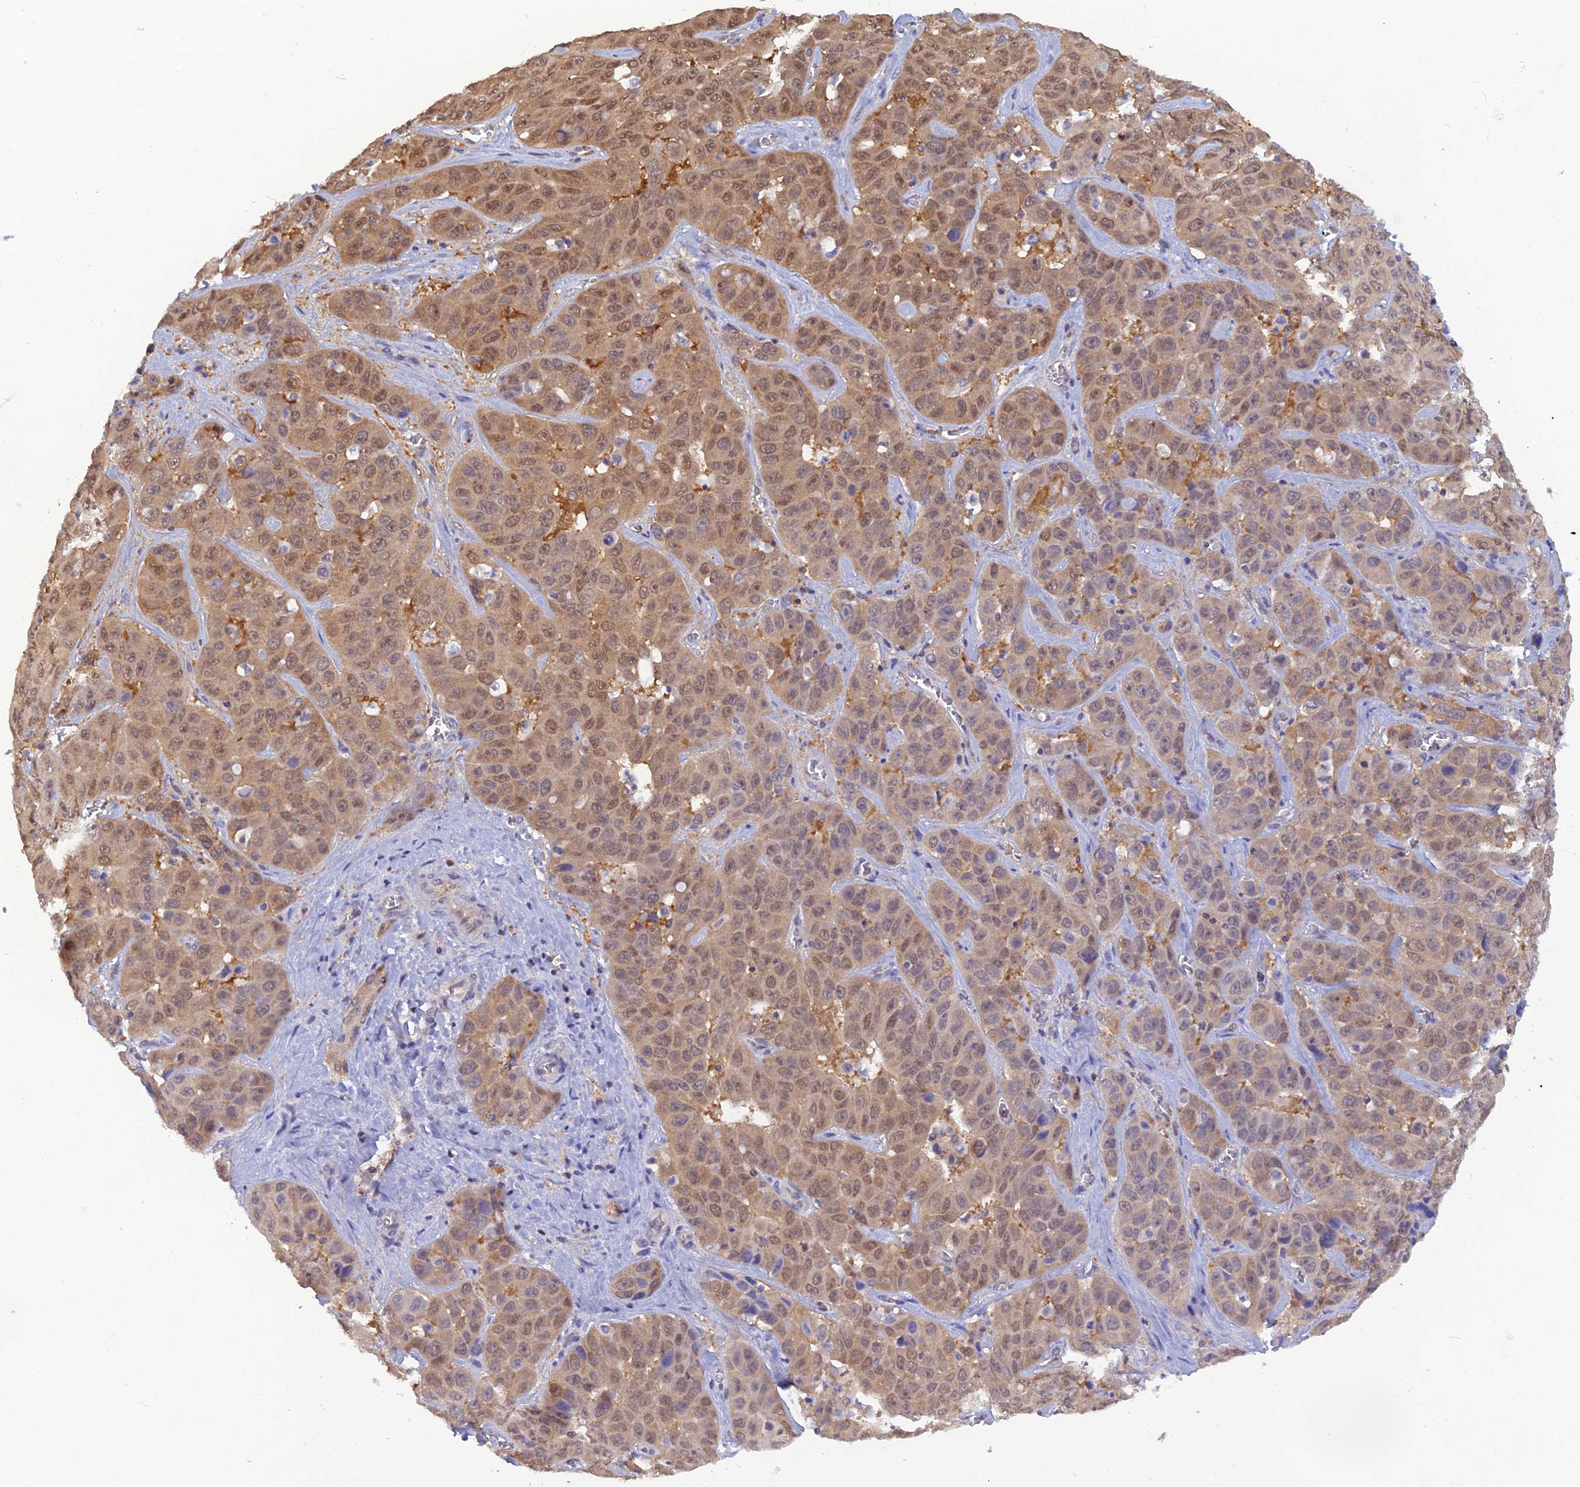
{"staining": {"intensity": "moderate", "quantity": "25%-75%", "location": "nuclear"}, "tissue": "liver cancer", "cell_type": "Tumor cells", "image_type": "cancer", "snomed": [{"axis": "morphology", "description": "Cholangiocarcinoma"}, {"axis": "topography", "description": "Liver"}], "caption": "Cholangiocarcinoma (liver) stained with immunohistochemistry displays moderate nuclear staining in approximately 25%-75% of tumor cells.", "gene": "HINT1", "patient": {"sex": "female", "age": 52}}